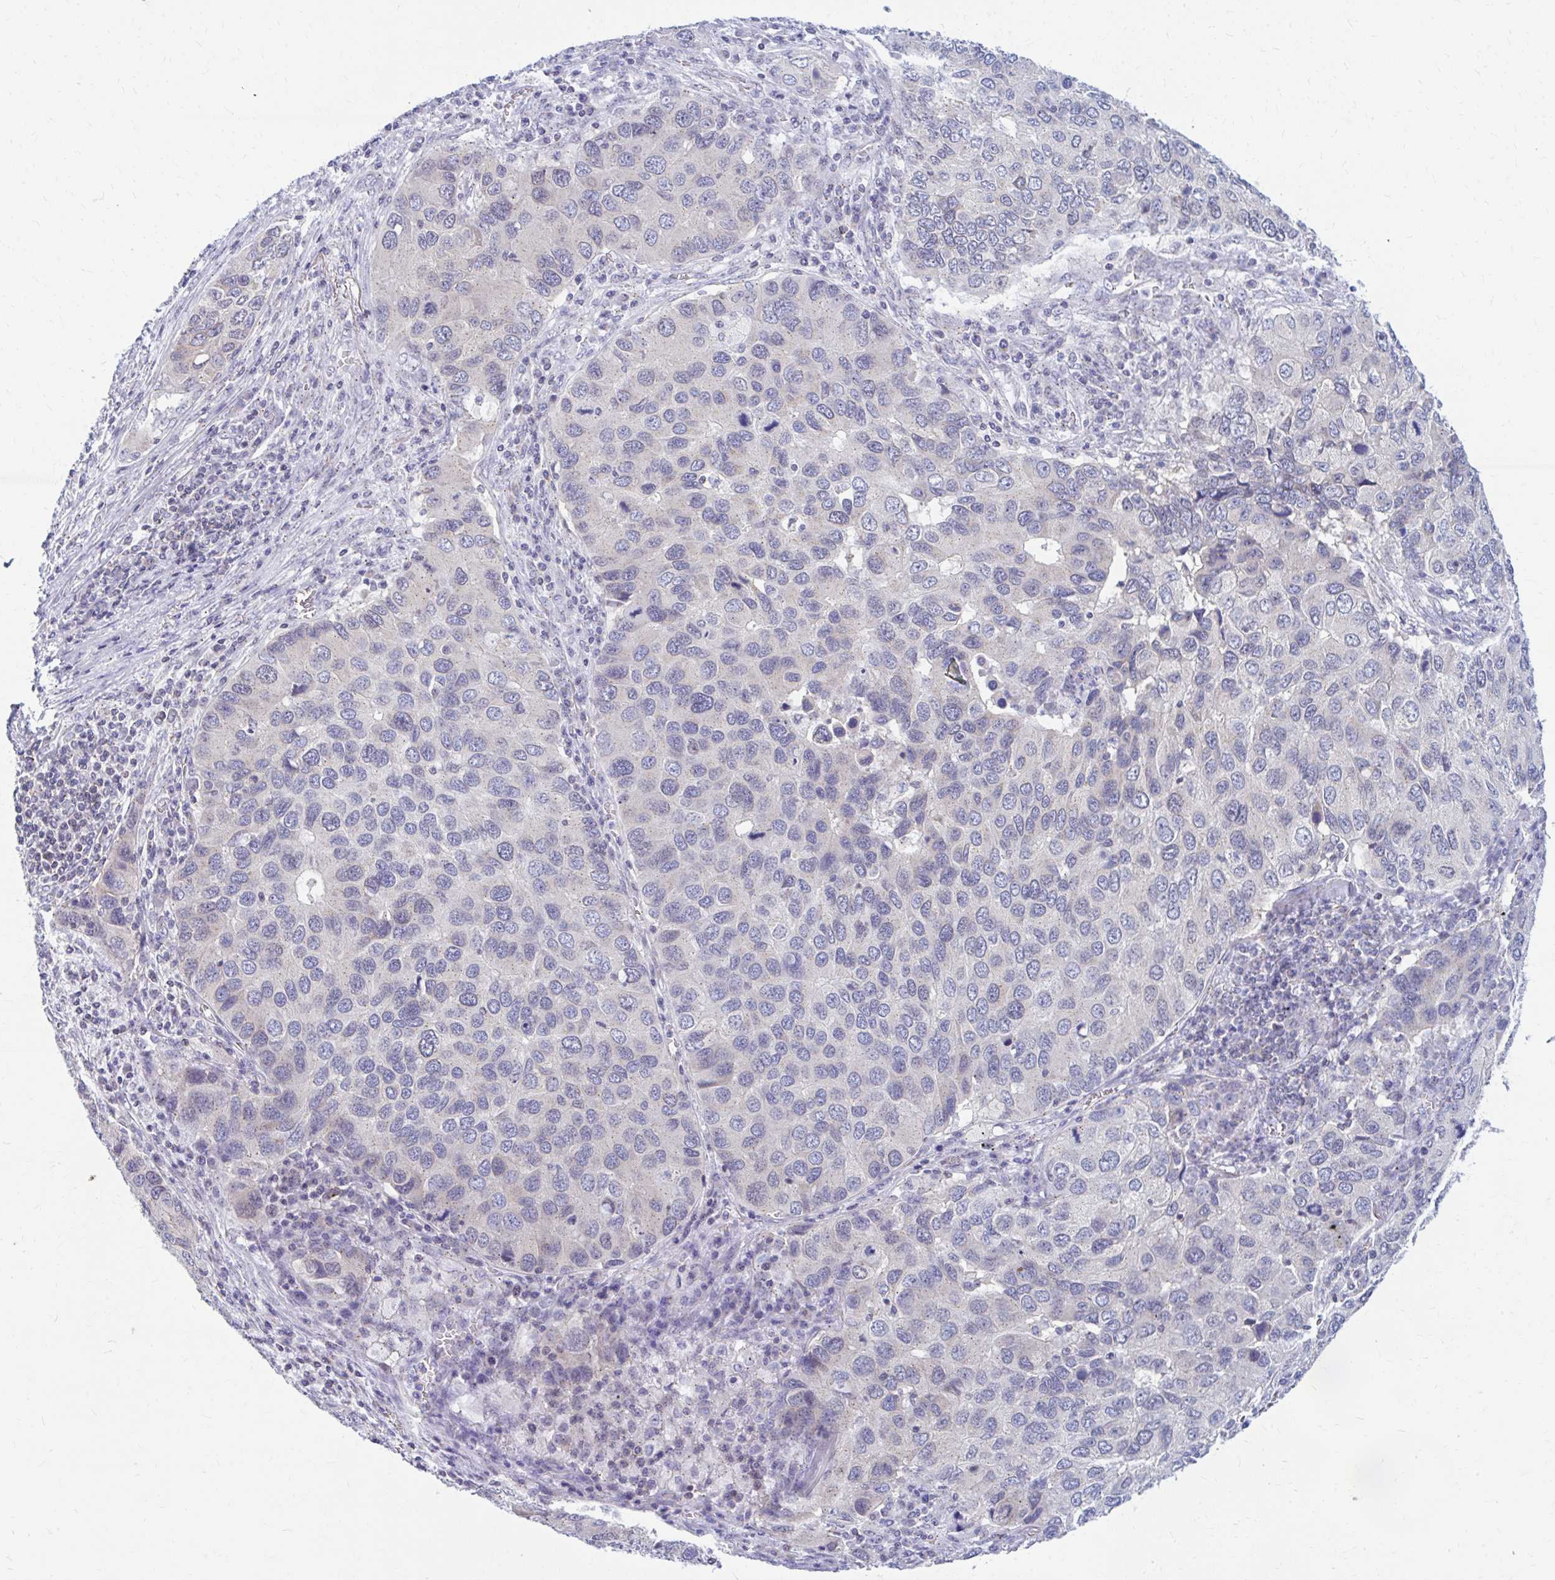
{"staining": {"intensity": "moderate", "quantity": "<25%", "location": "cytoplasmic/membranous"}, "tissue": "lung cancer", "cell_type": "Tumor cells", "image_type": "cancer", "snomed": [{"axis": "morphology", "description": "Aneuploidy"}, {"axis": "morphology", "description": "Adenocarcinoma, NOS"}, {"axis": "topography", "description": "Lymph node"}, {"axis": "topography", "description": "Lung"}], "caption": "Immunohistochemistry histopathology image of neoplastic tissue: human lung adenocarcinoma stained using immunohistochemistry shows low levels of moderate protein expression localized specifically in the cytoplasmic/membranous of tumor cells, appearing as a cytoplasmic/membranous brown color.", "gene": "RADIL", "patient": {"sex": "female", "age": 74}}